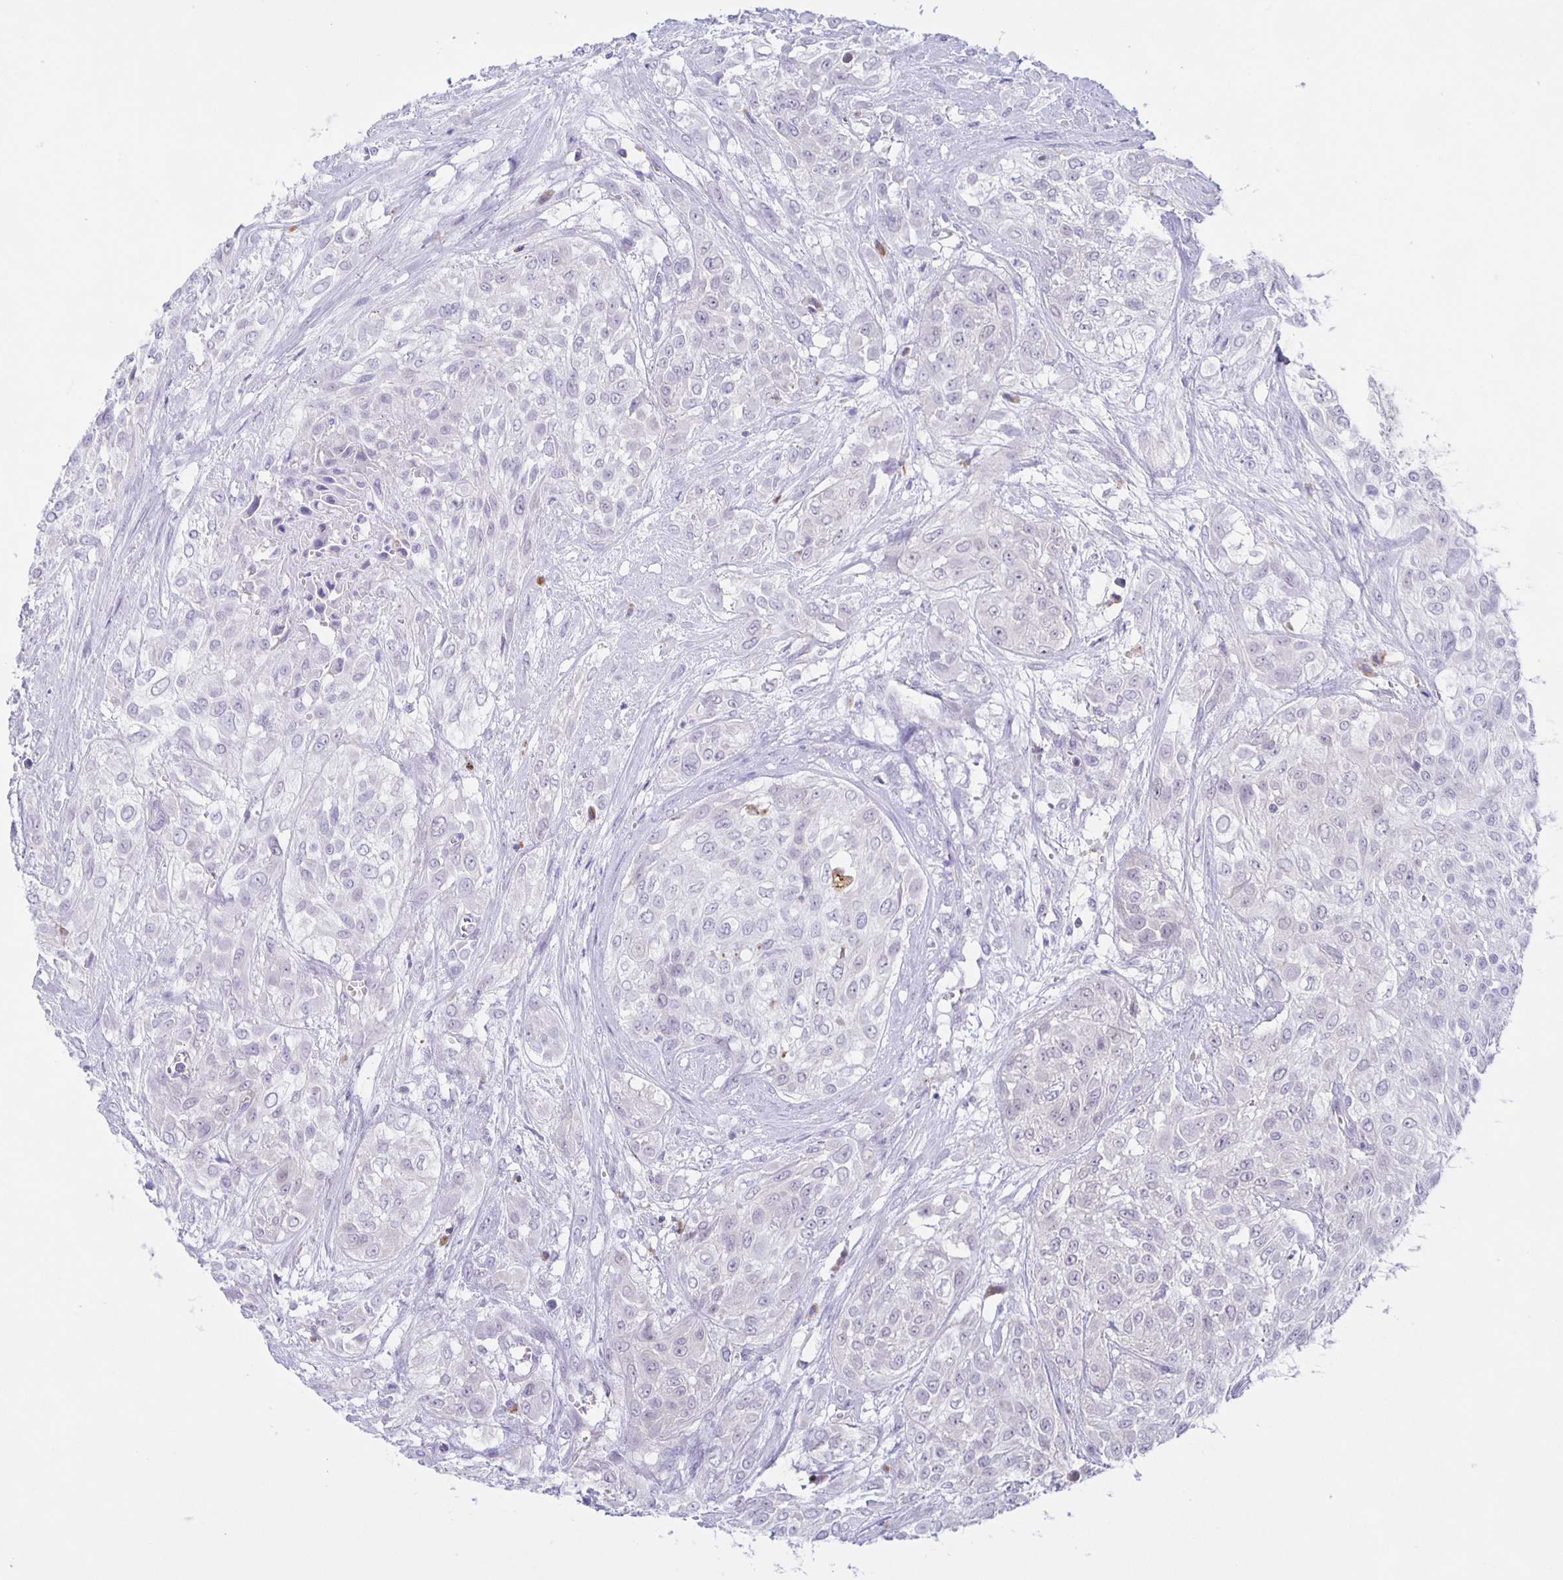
{"staining": {"intensity": "negative", "quantity": "none", "location": "none"}, "tissue": "urothelial cancer", "cell_type": "Tumor cells", "image_type": "cancer", "snomed": [{"axis": "morphology", "description": "Urothelial carcinoma, High grade"}, {"axis": "topography", "description": "Urinary bladder"}], "caption": "Immunohistochemistry (IHC) micrograph of neoplastic tissue: human urothelial carcinoma (high-grade) stained with DAB (3,3'-diaminobenzidine) reveals no significant protein staining in tumor cells.", "gene": "LIPA", "patient": {"sex": "male", "age": 57}}